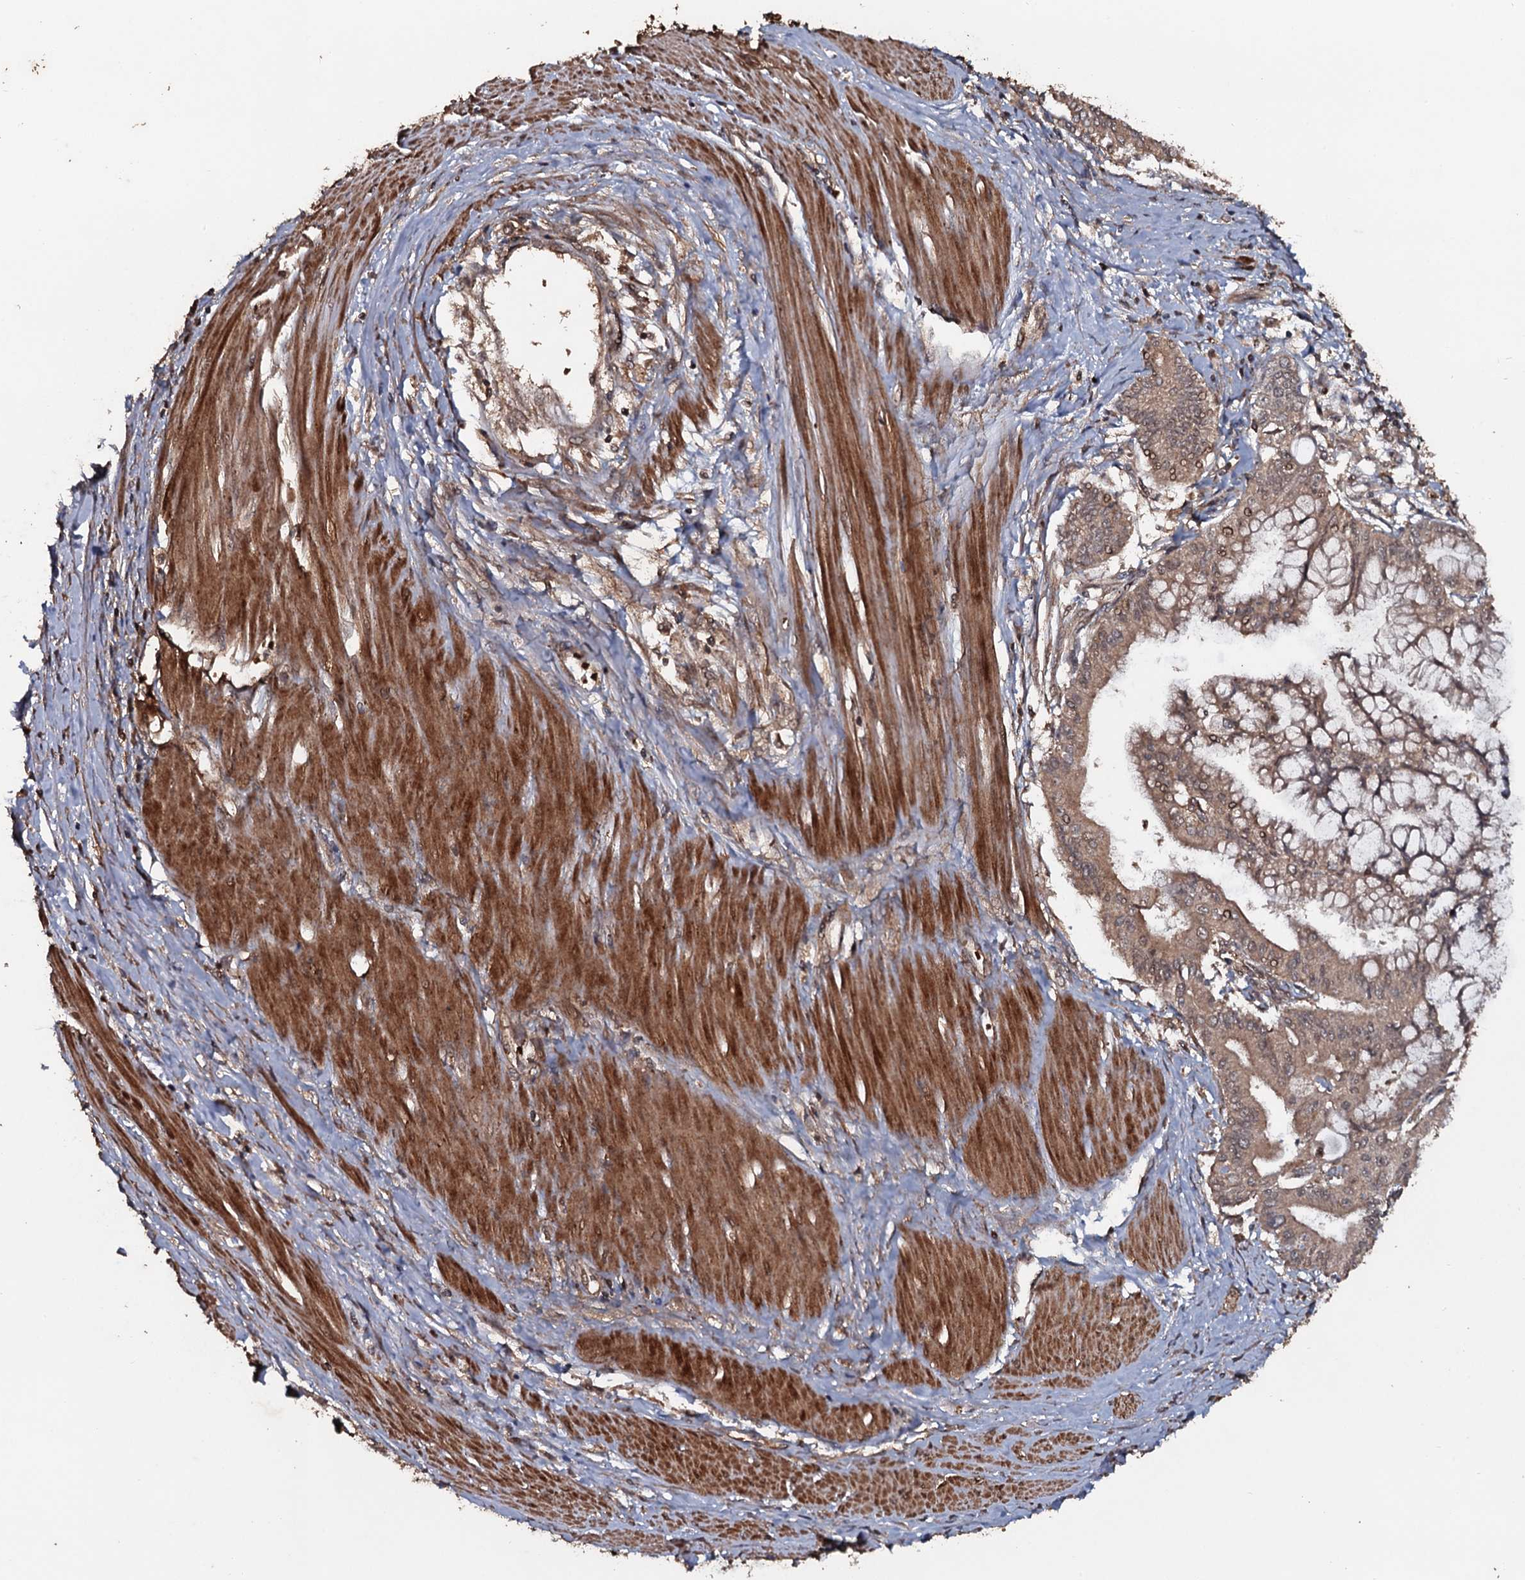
{"staining": {"intensity": "moderate", "quantity": ">75%", "location": "cytoplasmic/membranous"}, "tissue": "pancreatic cancer", "cell_type": "Tumor cells", "image_type": "cancer", "snomed": [{"axis": "morphology", "description": "Adenocarcinoma, NOS"}, {"axis": "topography", "description": "Pancreas"}], "caption": "Moderate cytoplasmic/membranous expression is appreciated in approximately >75% of tumor cells in adenocarcinoma (pancreatic).", "gene": "ADGRG3", "patient": {"sex": "male", "age": 46}}